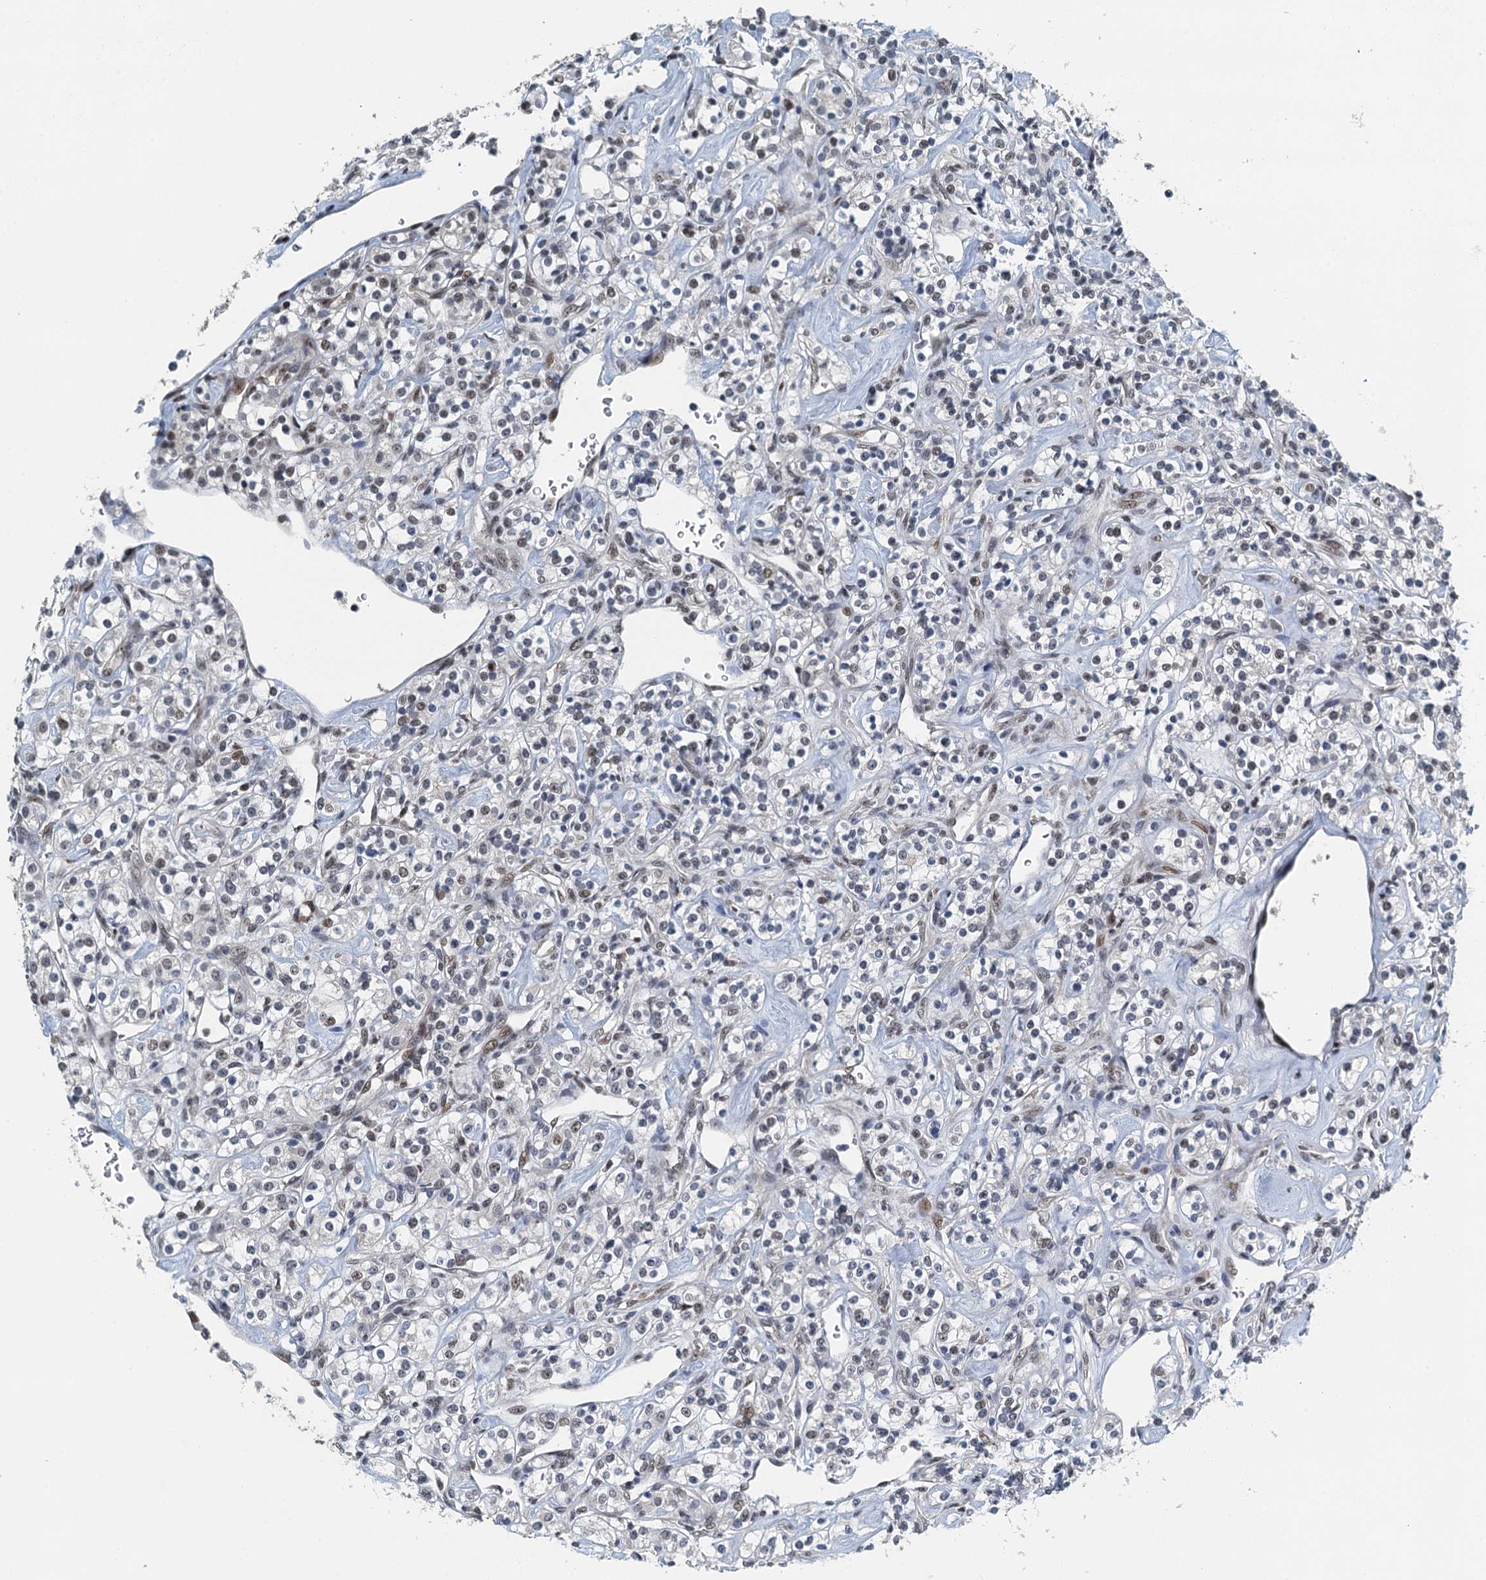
{"staining": {"intensity": "weak", "quantity": "25%-75%", "location": "nuclear"}, "tissue": "renal cancer", "cell_type": "Tumor cells", "image_type": "cancer", "snomed": [{"axis": "morphology", "description": "Adenocarcinoma, NOS"}, {"axis": "topography", "description": "Kidney"}], "caption": "High-power microscopy captured an IHC histopathology image of adenocarcinoma (renal), revealing weak nuclear expression in about 25%-75% of tumor cells.", "gene": "MTA3", "patient": {"sex": "male", "age": 77}}